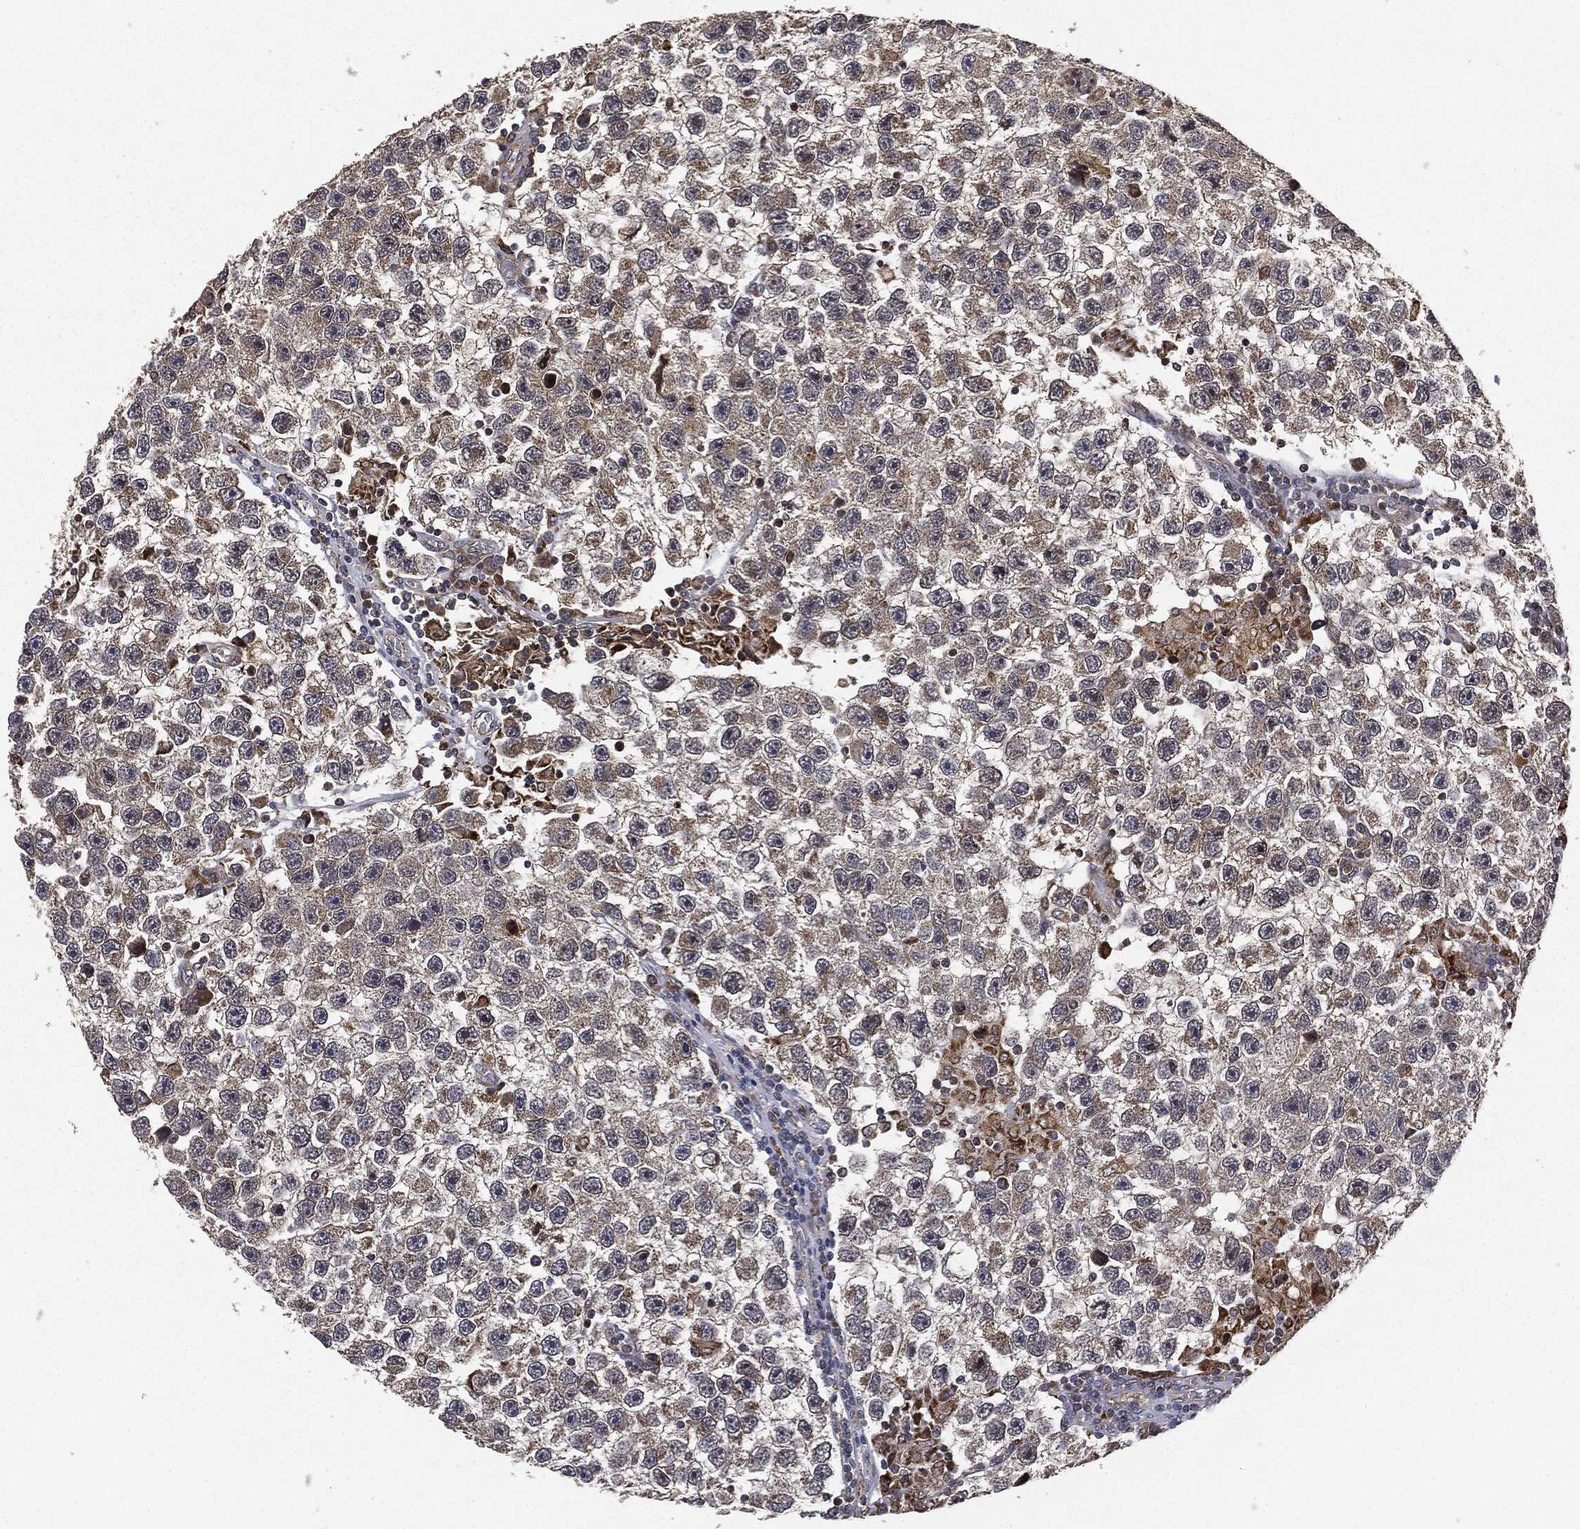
{"staining": {"intensity": "negative", "quantity": "none", "location": "none"}, "tissue": "testis cancer", "cell_type": "Tumor cells", "image_type": "cancer", "snomed": [{"axis": "morphology", "description": "Seminoma, NOS"}, {"axis": "topography", "description": "Testis"}], "caption": "This is a photomicrograph of immunohistochemistry (IHC) staining of testis cancer, which shows no positivity in tumor cells. The staining was performed using DAB (3,3'-diaminobenzidine) to visualize the protein expression in brown, while the nuclei were stained in blue with hematoxylin (Magnification: 20x).", "gene": "MIER2", "patient": {"sex": "male", "age": 26}}